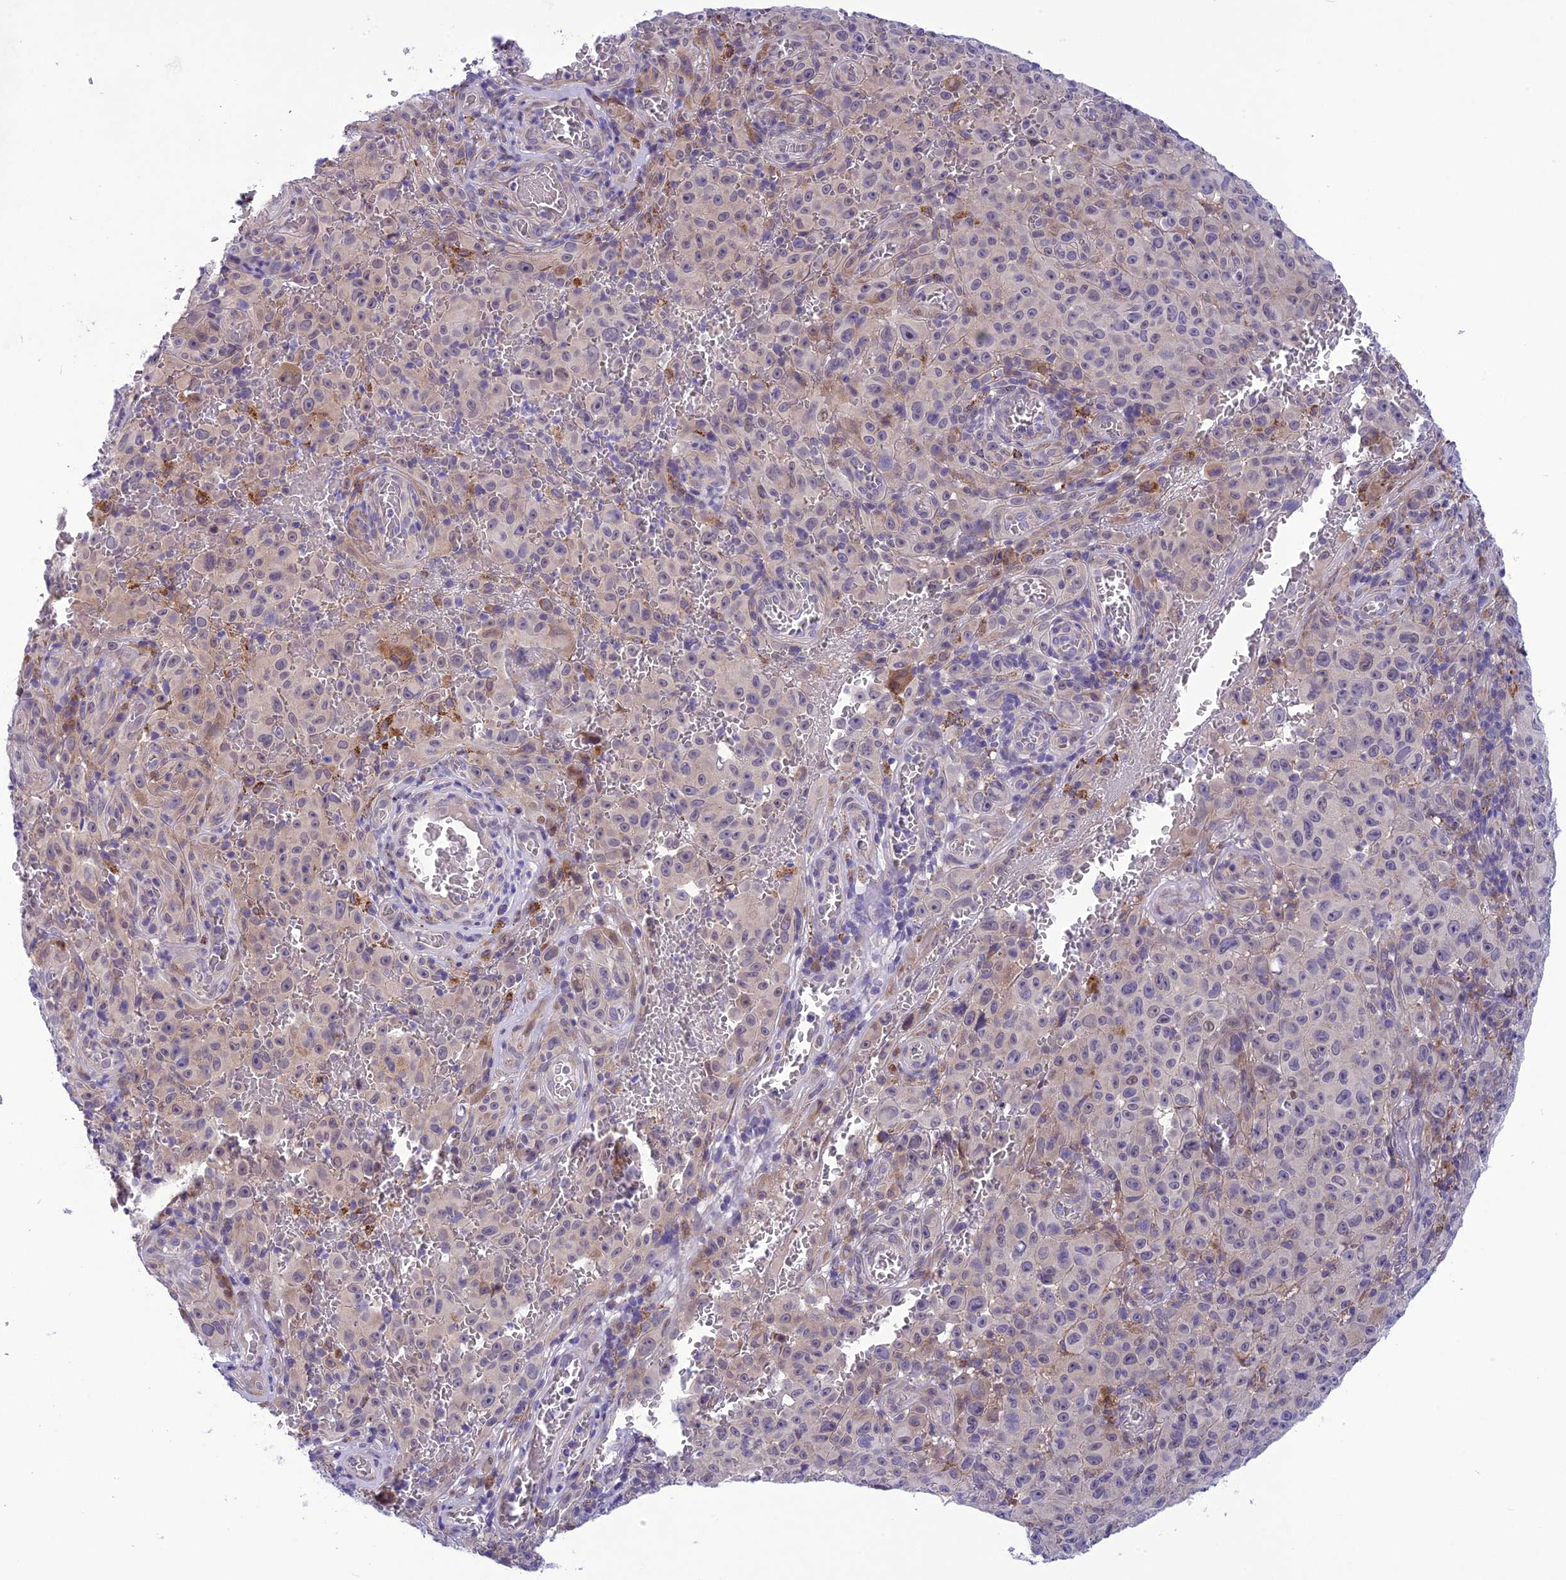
{"staining": {"intensity": "weak", "quantity": "<25%", "location": "cytoplasmic/membranous"}, "tissue": "melanoma", "cell_type": "Tumor cells", "image_type": "cancer", "snomed": [{"axis": "morphology", "description": "Malignant melanoma, NOS"}, {"axis": "topography", "description": "Skin"}], "caption": "Human melanoma stained for a protein using immunohistochemistry shows no staining in tumor cells.", "gene": "PSMF1", "patient": {"sex": "female", "age": 82}}